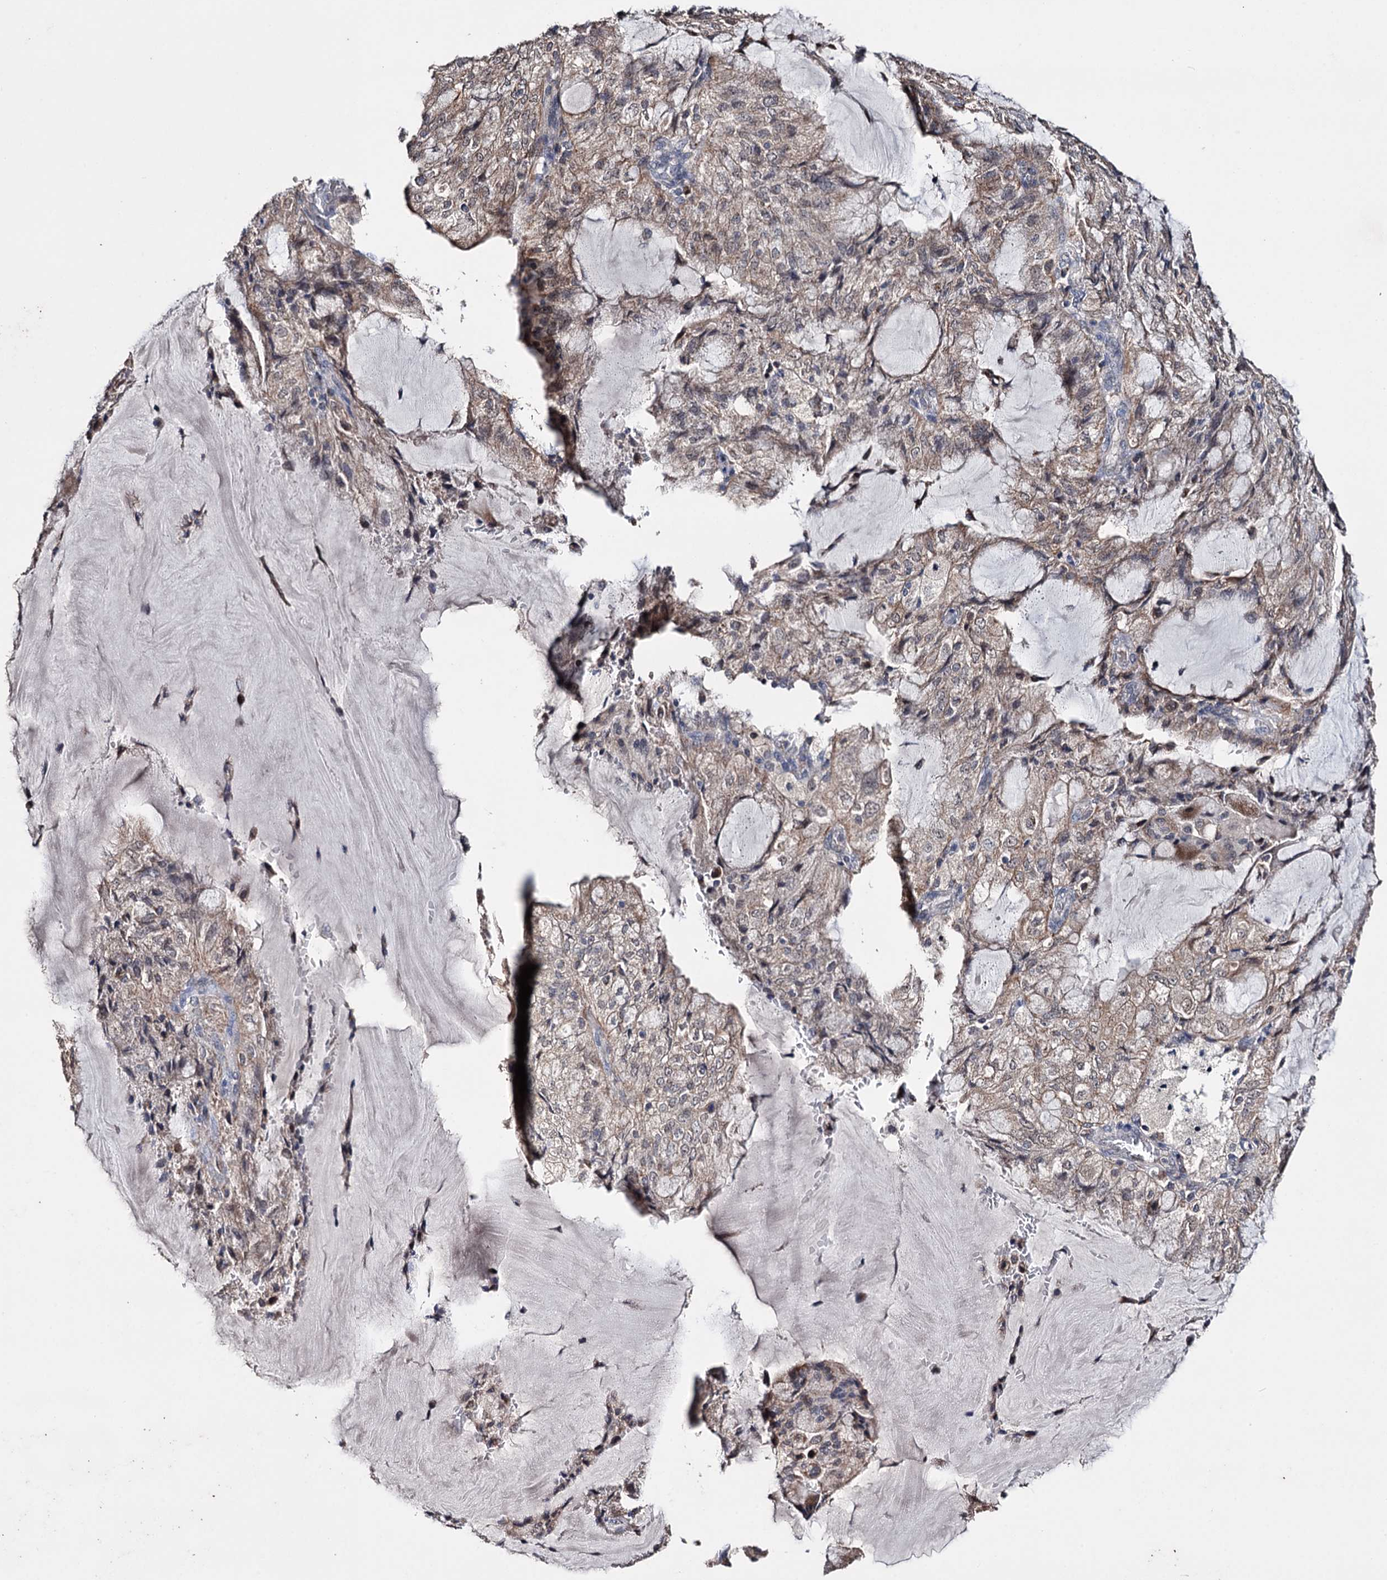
{"staining": {"intensity": "moderate", "quantity": ">75%", "location": "cytoplasmic/membranous"}, "tissue": "endometrial cancer", "cell_type": "Tumor cells", "image_type": "cancer", "snomed": [{"axis": "morphology", "description": "Adenocarcinoma, NOS"}, {"axis": "topography", "description": "Endometrium"}], "caption": "The immunohistochemical stain labels moderate cytoplasmic/membranous expression in tumor cells of endometrial adenocarcinoma tissue.", "gene": "CLPB", "patient": {"sex": "female", "age": 81}}